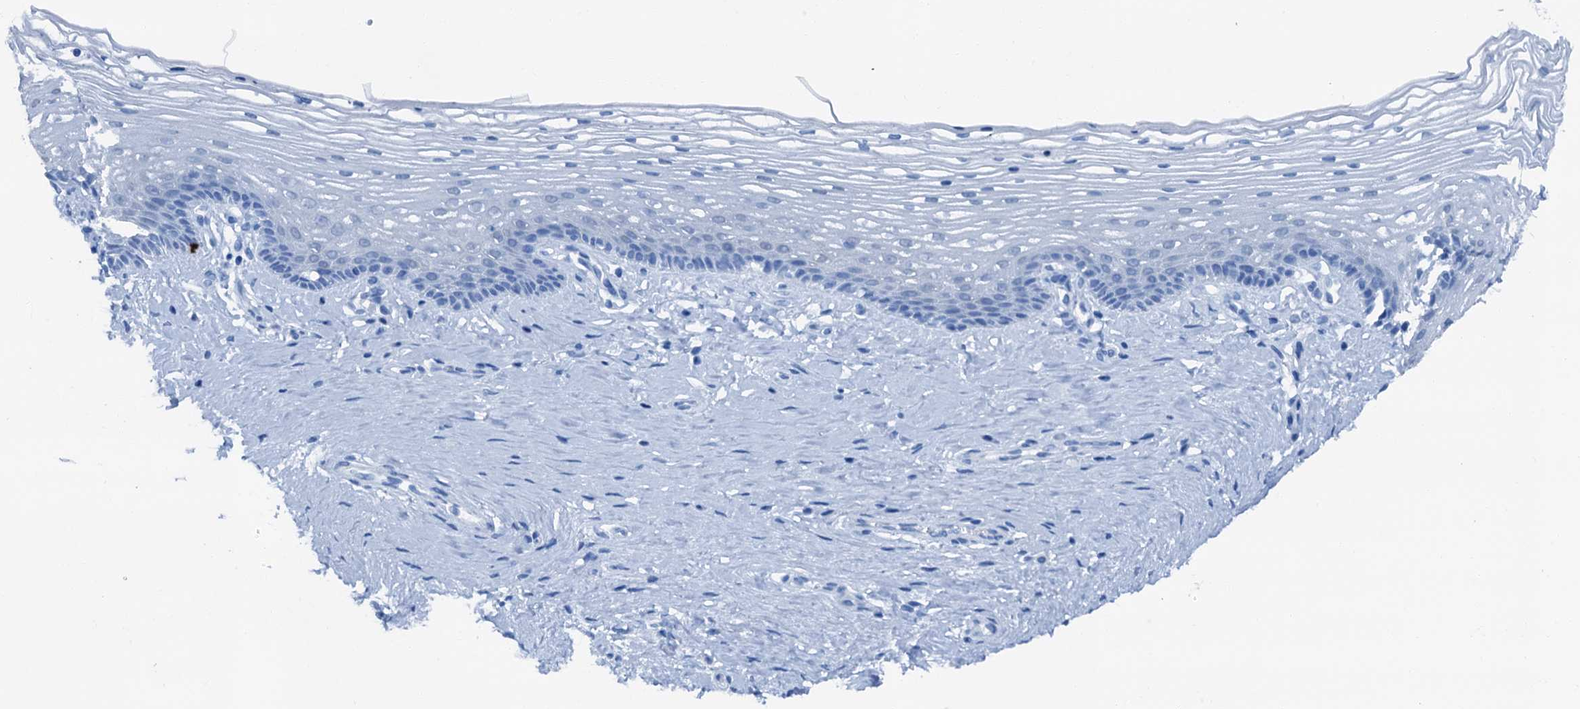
{"staining": {"intensity": "negative", "quantity": "none", "location": "none"}, "tissue": "vagina", "cell_type": "Squamous epithelial cells", "image_type": "normal", "snomed": [{"axis": "morphology", "description": "Normal tissue, NOS"}, {"axis": "topography", "description": "Vagina"}], "caption": "A high-resolution image shows IHC staining of unremarkable vagina, which shows no significant expression in squamous epithelial cells.", "gene": "CBLN3", "patient": {"sex": "female", "age": 46}}